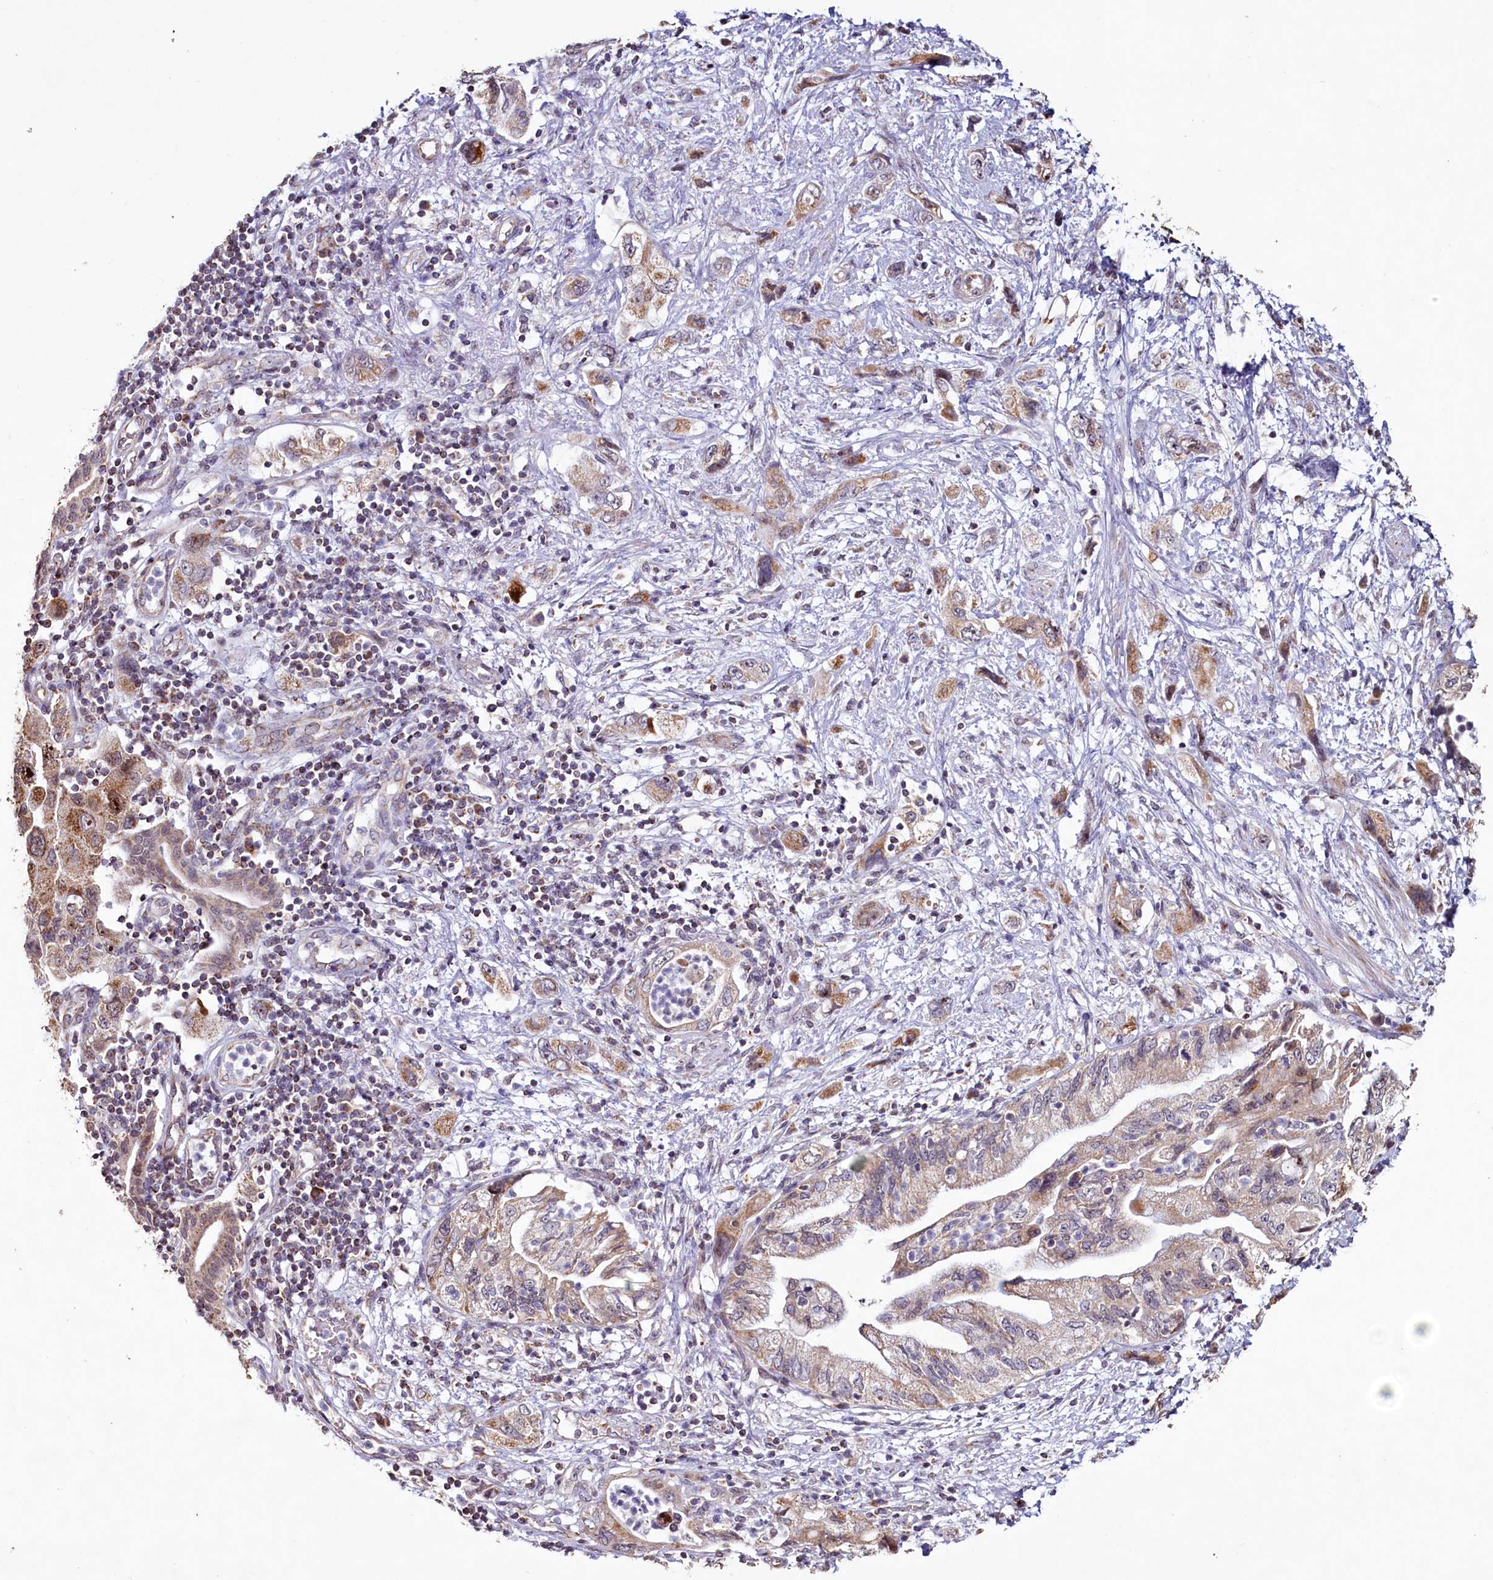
{"staining": {"intensity": "weak", "quantity": "25%-75%", "location": "cytoplasmic/membranous"}, "tissue": "pancreatic cancer", "cell_type": "Tumor cells", "image_type": "cancer", "snomed": [{"axis": "morphology", "description": "Adenocarcinoma, NOS"}, {"axis": "topography", "description": "Pancreas"}], "caption": "DAB immunohistochemical staining of pancreatic cancer (adenocarcinoma) reveals weak cytoplasmic/membranous protein staining in about 25%-75% of tumor cells.", "gene": "PDE6D", "patient": {"sex": "female", "age": 73}}